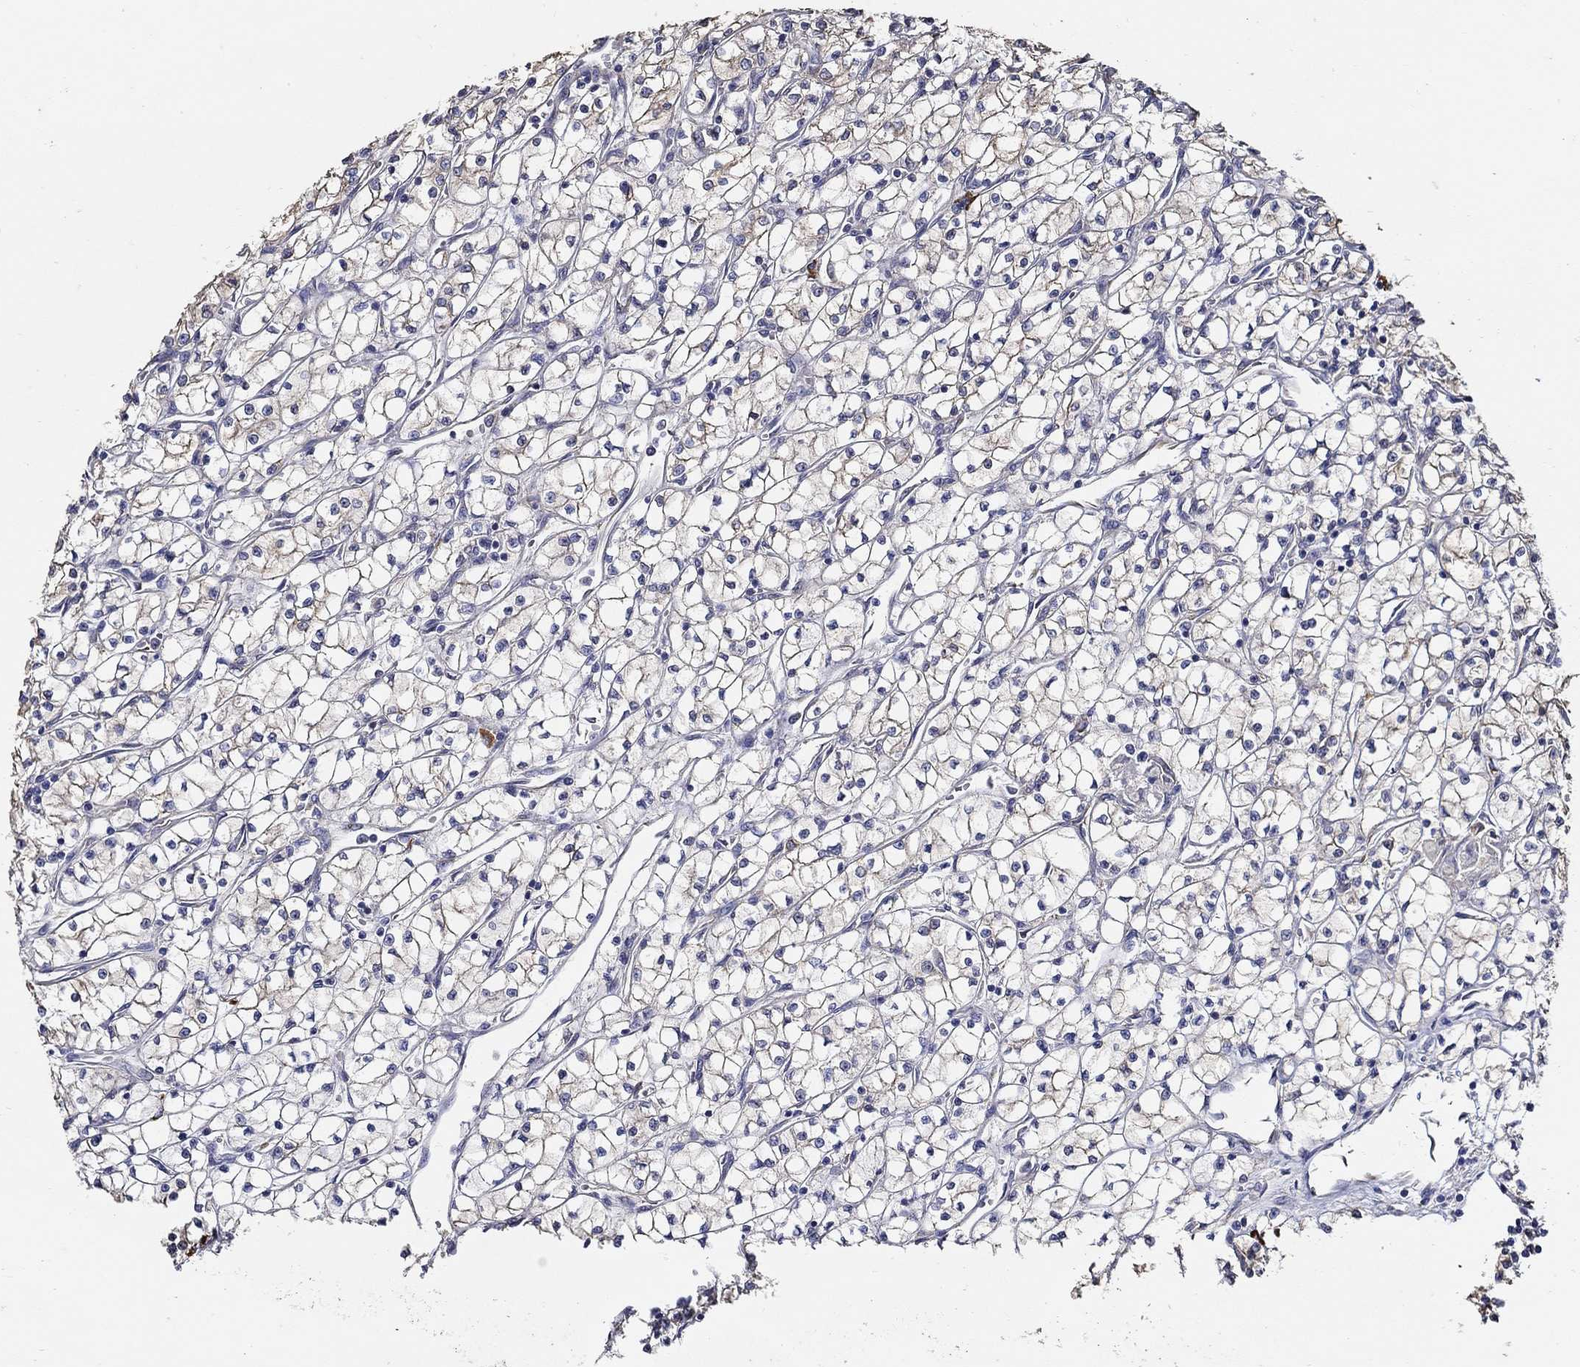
{"staining": {"intensity": "moderate", "quantity": "25%-75%", "location": "cytoplasmic/membranous"}, "tissue": "renal cancer", "cell_type": "Tumor cells", "image_type": "cancer", "snomed": [{"axis": "morphology", "description": "Adenocarcinoma, NOS"}, {"axis": "topography", "description": "Kidney"}], "caption": "A brown stain highlights moderate cytoplasmic/membranous positivity of a protein in renal cancer tumor cells.", "gene": "EMILIN3", "patient": {"sex": "female", "age": 64}}